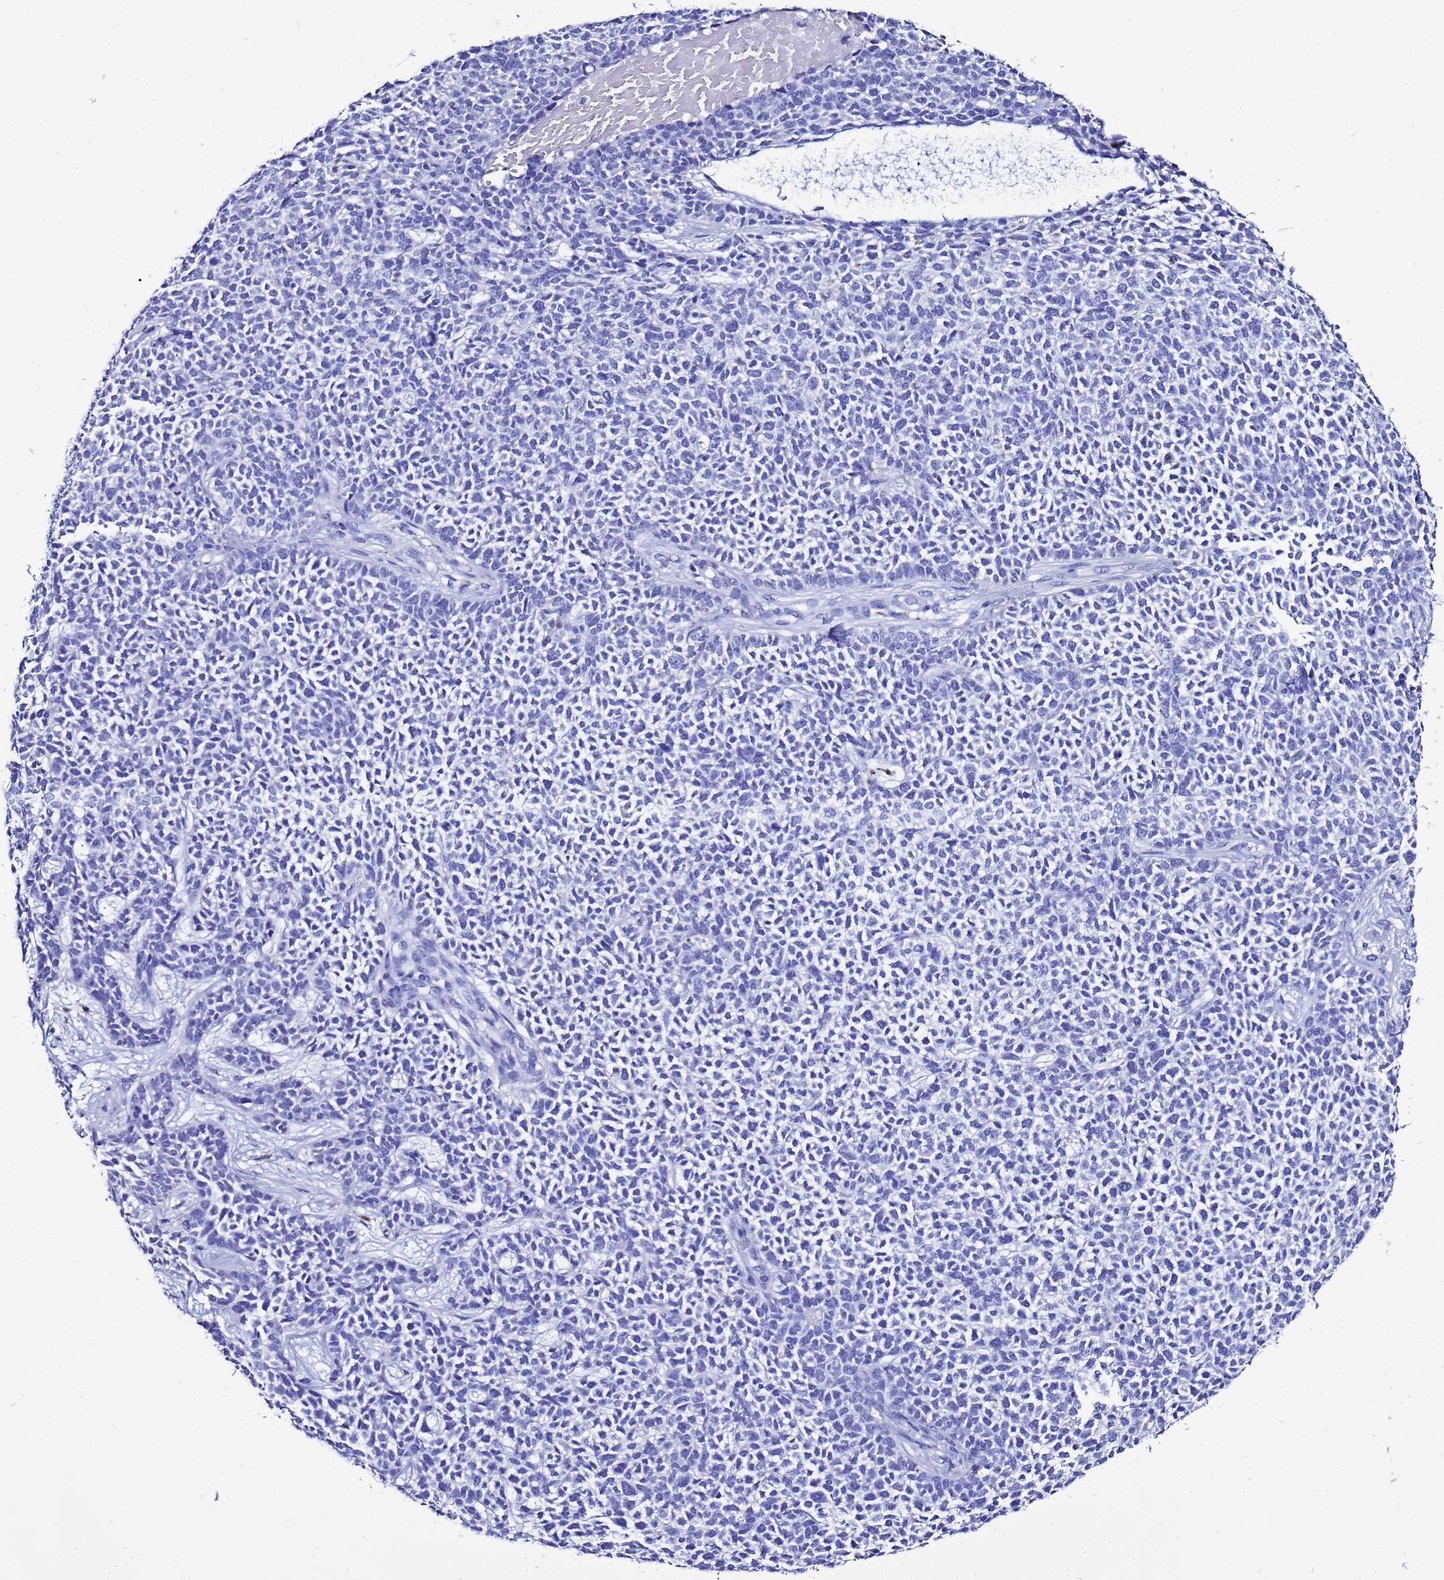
{"staining": {"intensity": "negative", "quantity": "none", "location": "none"}, "tissue": "skin cancer", "cell_type": "Tumor cells", "image_type": "cancer", "snomed": [{"axis": "morphology", "description": "Basal cell carcinoma"}, {"axis": "topography", "description": "Skin"}], "caption": "IHC micrograph of neoplastic tissue: human skin basal cell carcinoma stained with DAB (3,3'-diaminobenzidine) demonstrates no significant protein staining in tumor cells.", "gene": "LIPF", "patient": {"sex": "female", "age": 84}}